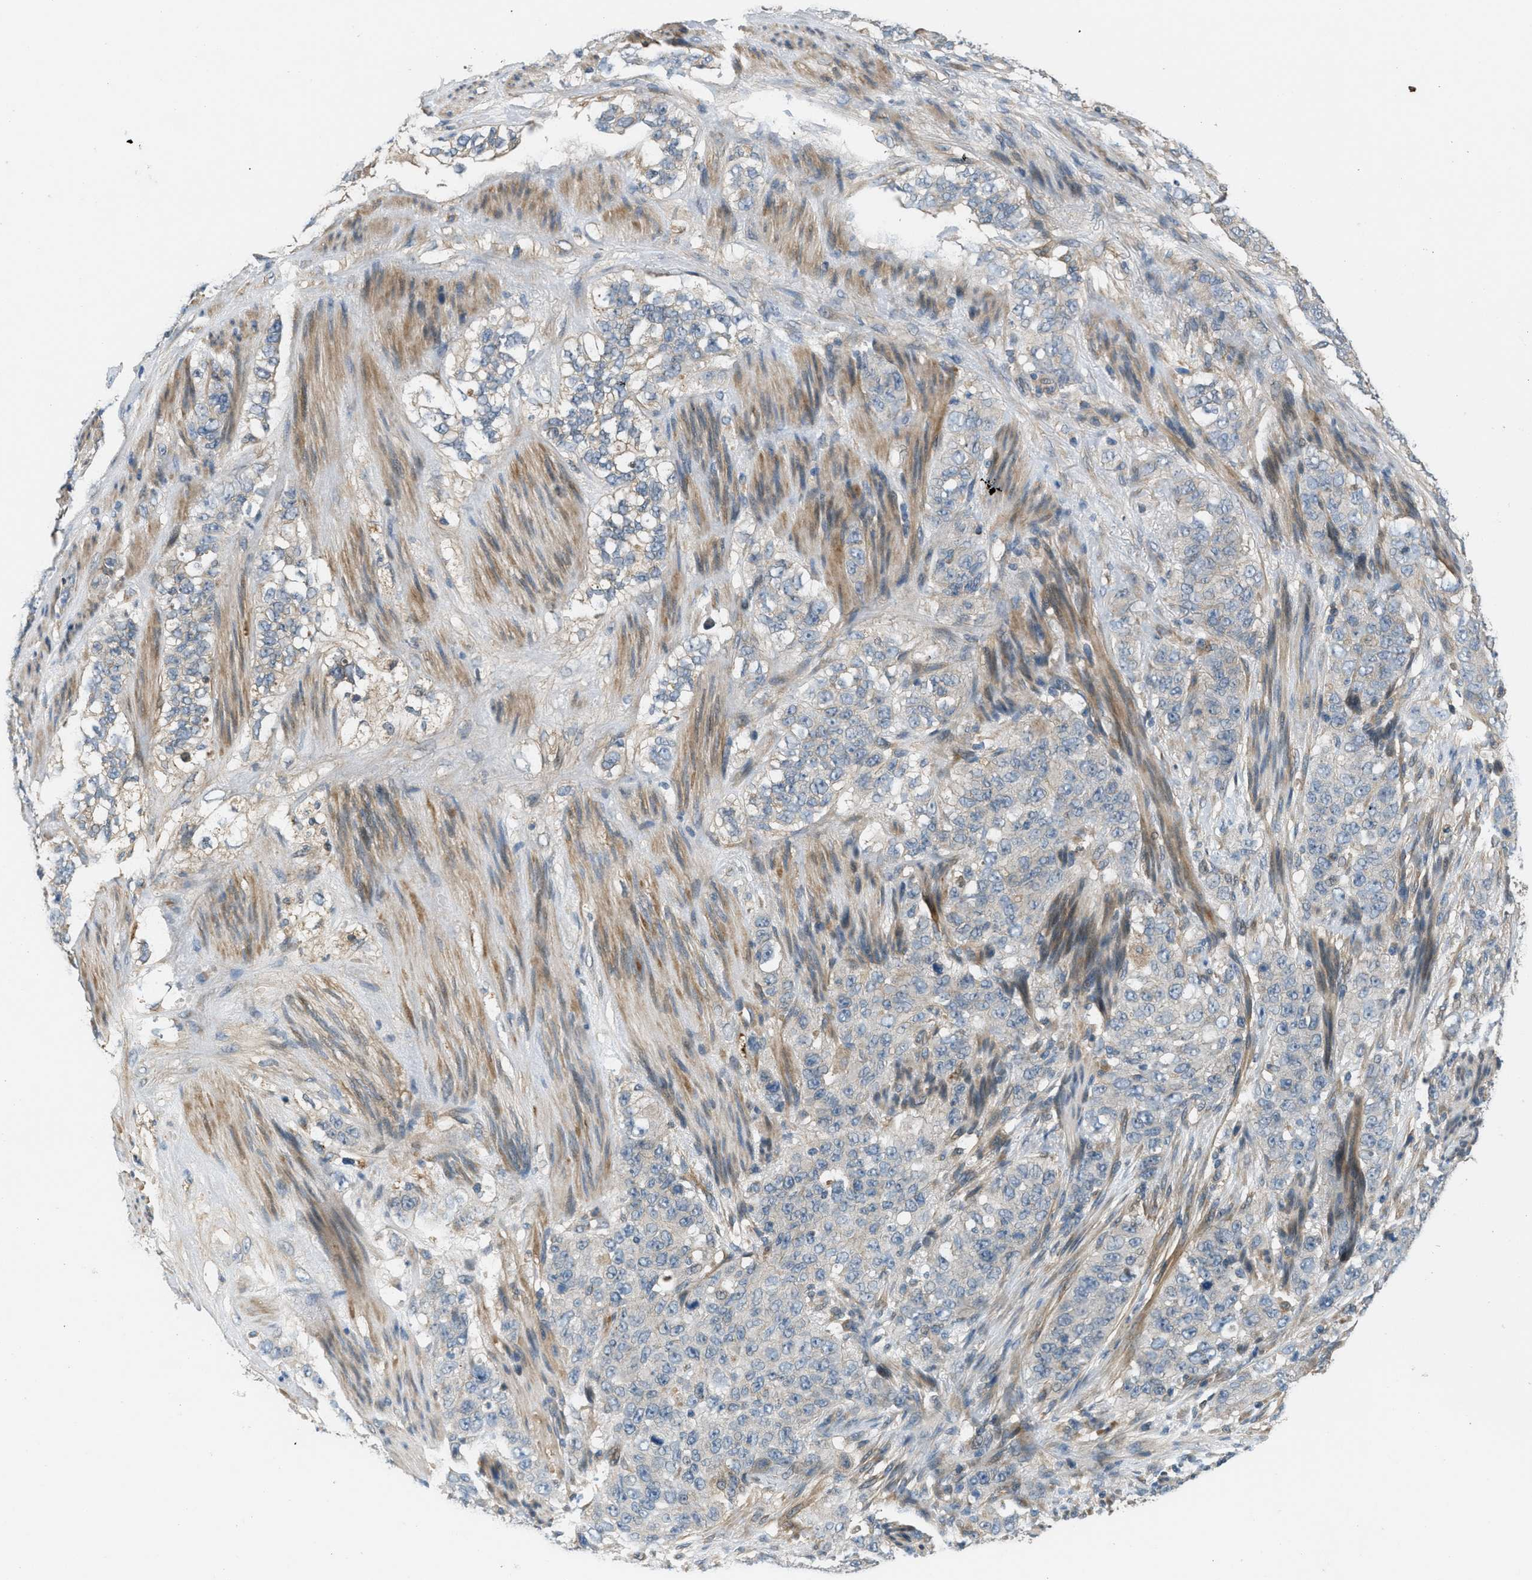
{"staining": {"intensity": "negative", "quantity": "none", "location": "none"}, "tissue": "stomach cancer", "cell_type": "Tumor cells", "image_type": "cancer", "snomed": [{"axis": "morphology", "description": "Adenocarcinoma, NOS"}, {"axis": "topography", "description": "Stomach"}], "caption": "Immunohistochemistry (IHC) micrograph of adenocarcinoma (stomach) stained for a protein (brown), which demonstrates no expression in tumor cells.", "gene": "ADCY6", "patient": {"sex": "male", "age": 48}}